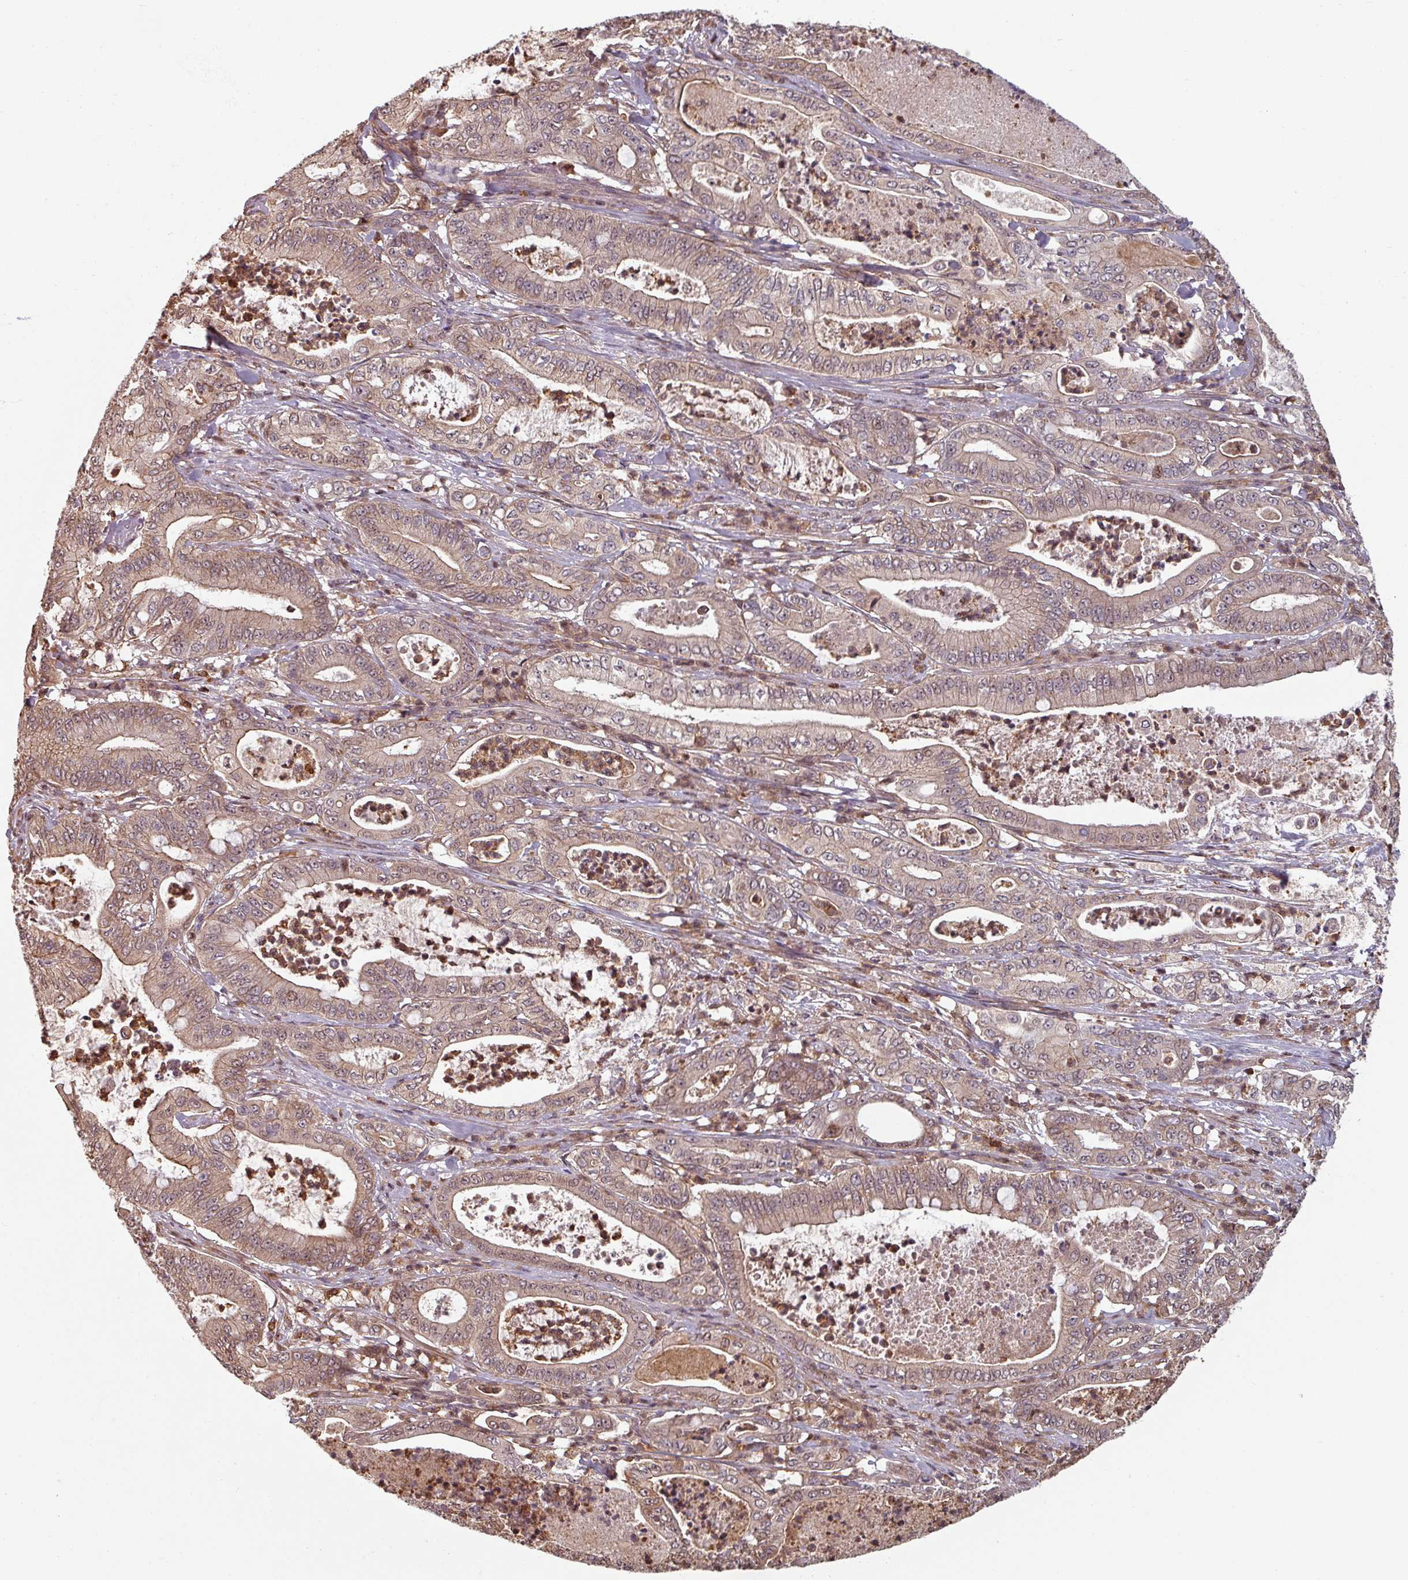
{"staining": {"intensity": "weak", "quantity": "25%-75%", "location": "cytoplasmic/membranous,nuclear"}, "tissue": "pancreatic cancer", "cell_type": "Tumor cells", "image_type": "cancer", "snomed": [{"axis": "morphology", "description": "Adenocarcinoma, NOS"}, {"axis": "topography", "description": "Pancreas"}], "caption": "A photomicrograph showing weak cytoplasmic/membranous and nuclear positivity in approximately 25%-75% of tumor cells in pancreatic cancer (adenocarcinoma), as visualized by brown immunohistochemical staining.", "gene": "EID1", "patient": {"sex": "male", "age": 71}}